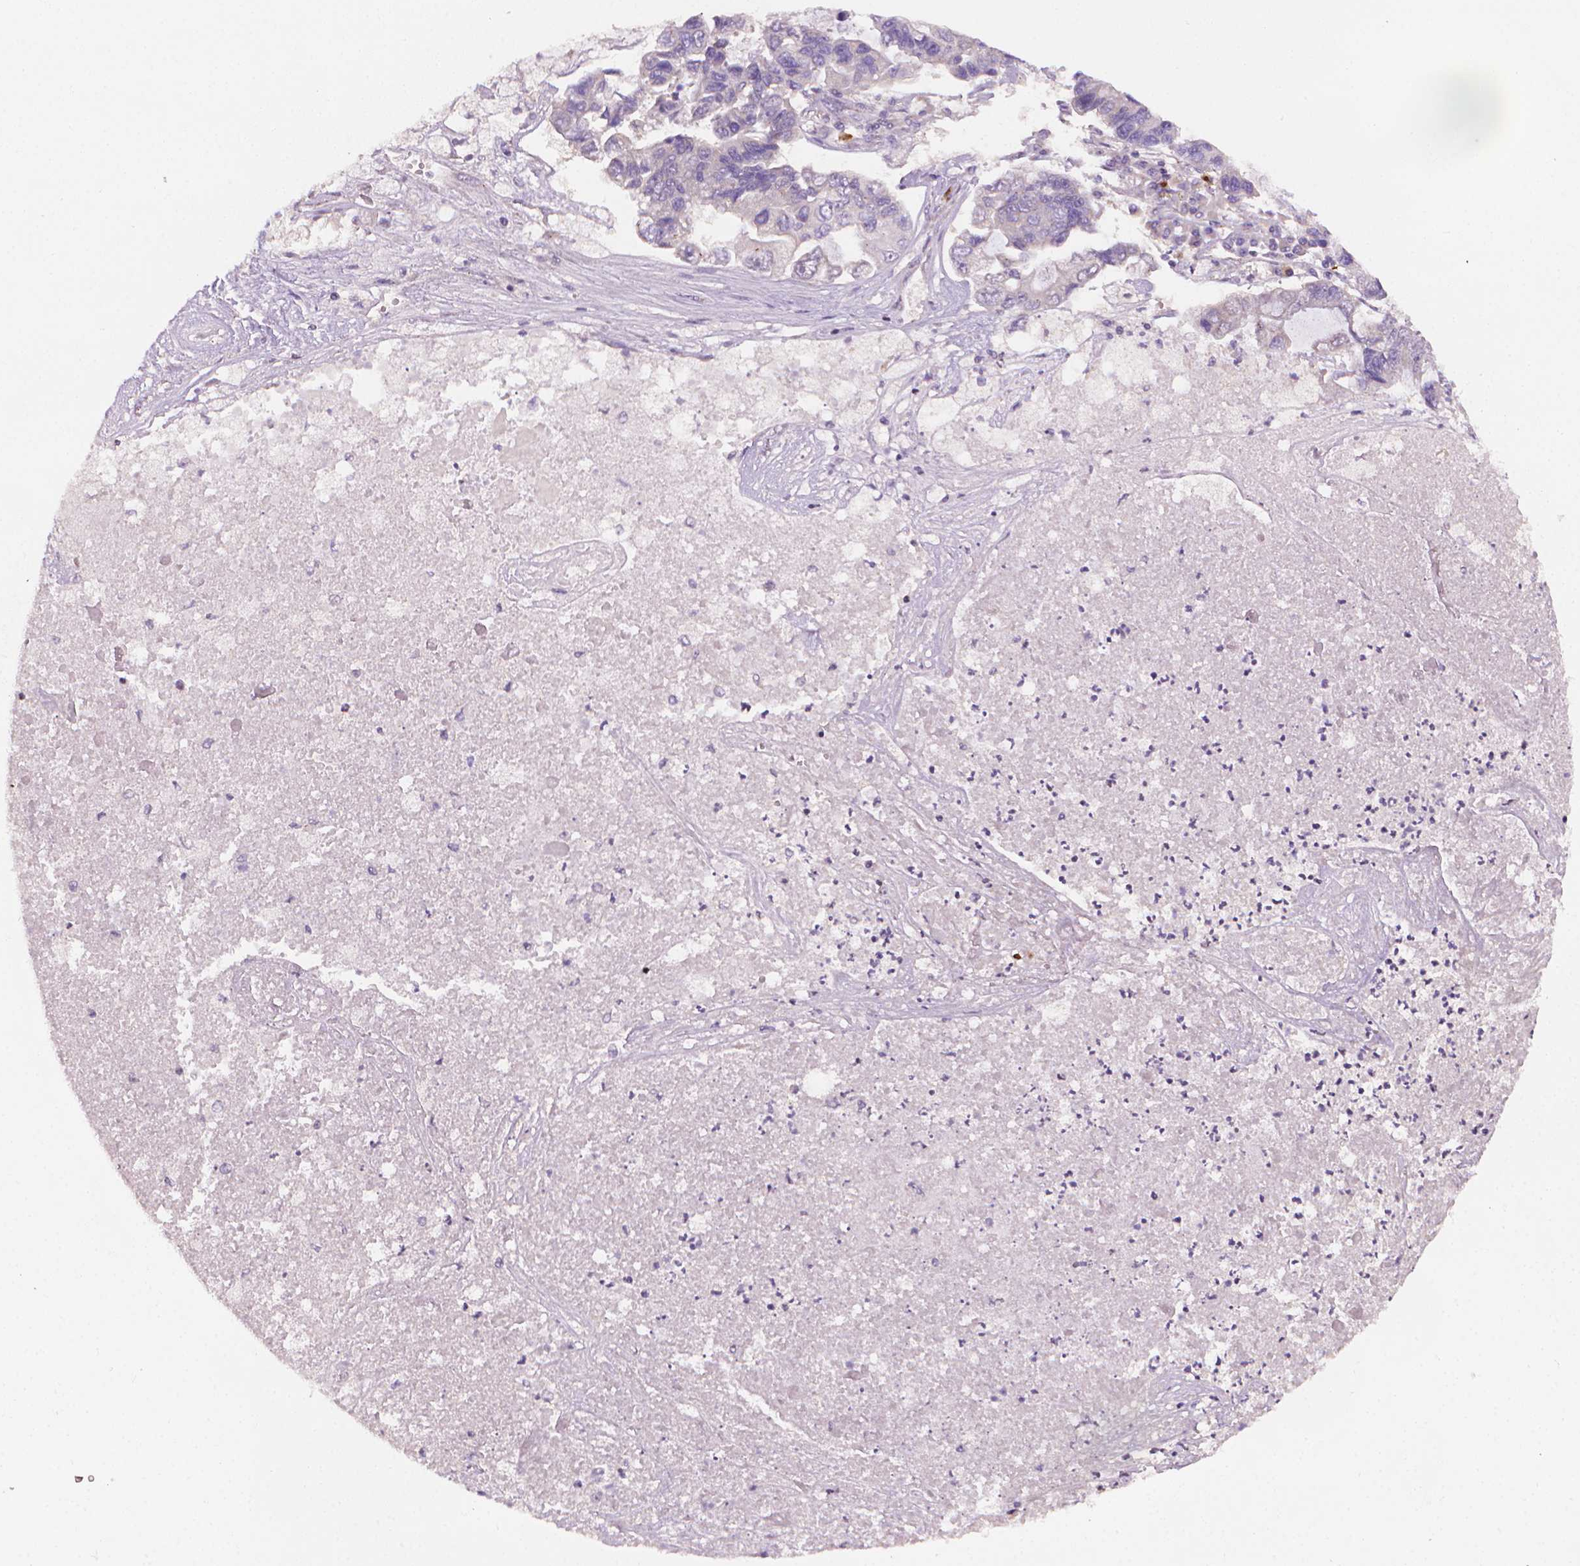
{"staining": {"intensity": "negative", "quantity": "none", "location": "none"}, "tissue": "lung cancer", "cell_type": "Tumor cells", "image_type": "cancer", "snomed": [{"axis": "morphology", "description": "Adenocarcinoma, NOS"}, {"axis": "topography", "description": "Bronchus"}, {"axis": "topography", "description": "Lung"}], "caption": "Tumor cells show no significant staining in lung cancer (adenocarcinoma).", "gene": "NCAN", "patient": {"sex": "female", "age": 51}}